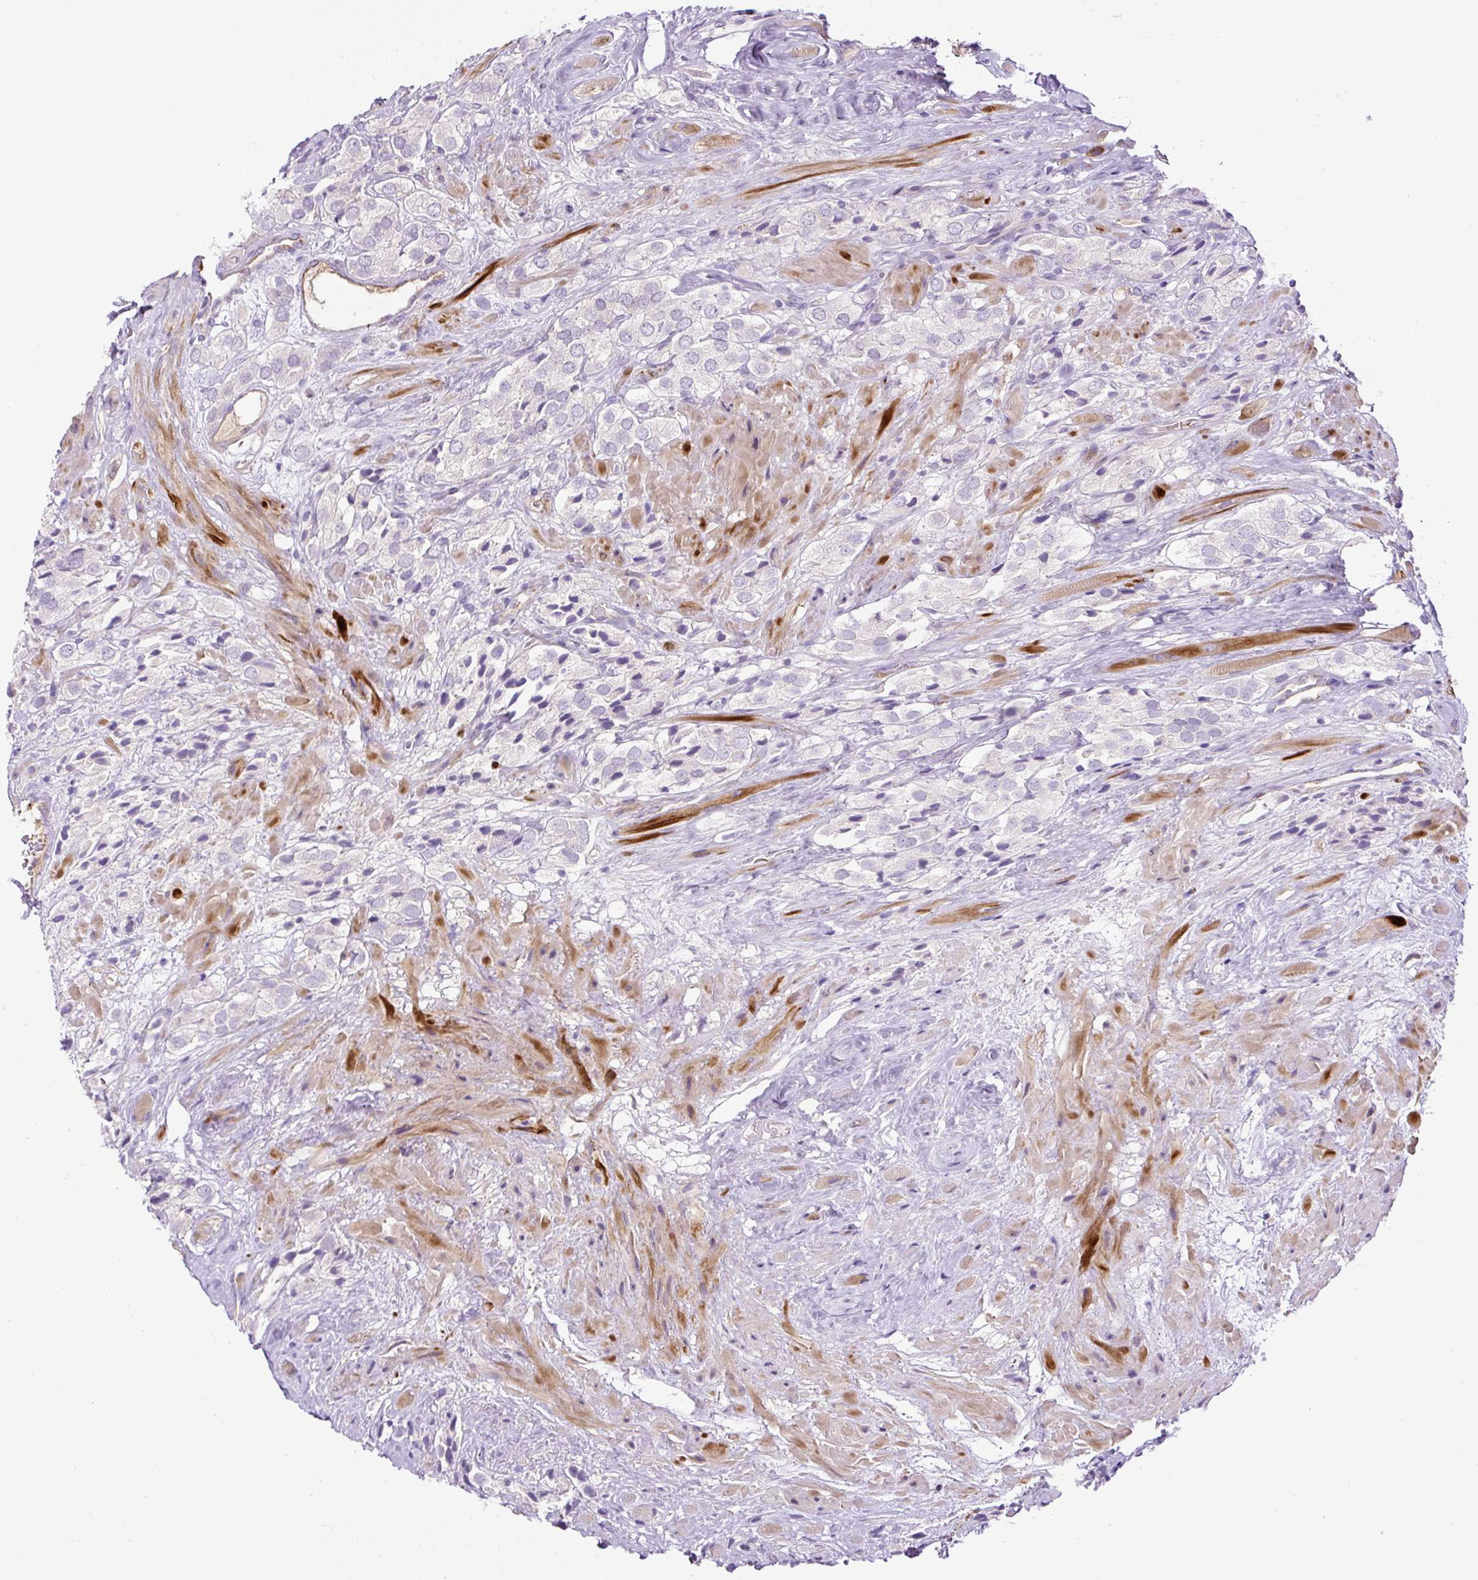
{"staining": {"intensity": "negative", "quantity": "none", "location": "none"}, "tissue": "prostate cancer", "cell_type": "Tumor cells", "image_type": "cancer", "snomed": [{"axis": "morphology", "description": "Adenocarcinoma, High grade"}, {"axis": "topography", "description": "Prostate and seminal vesicle, NOS"}], "caption": "DAB (3,3'-diaminobenzidine) immunohistochemical staining of human prostate cancer (adenocarcinoma (high-grade)) demonstrates no significant staining in tumor cells.", "gene": "LEFTY2", "patient": {"sex": "male", "age": 64}}